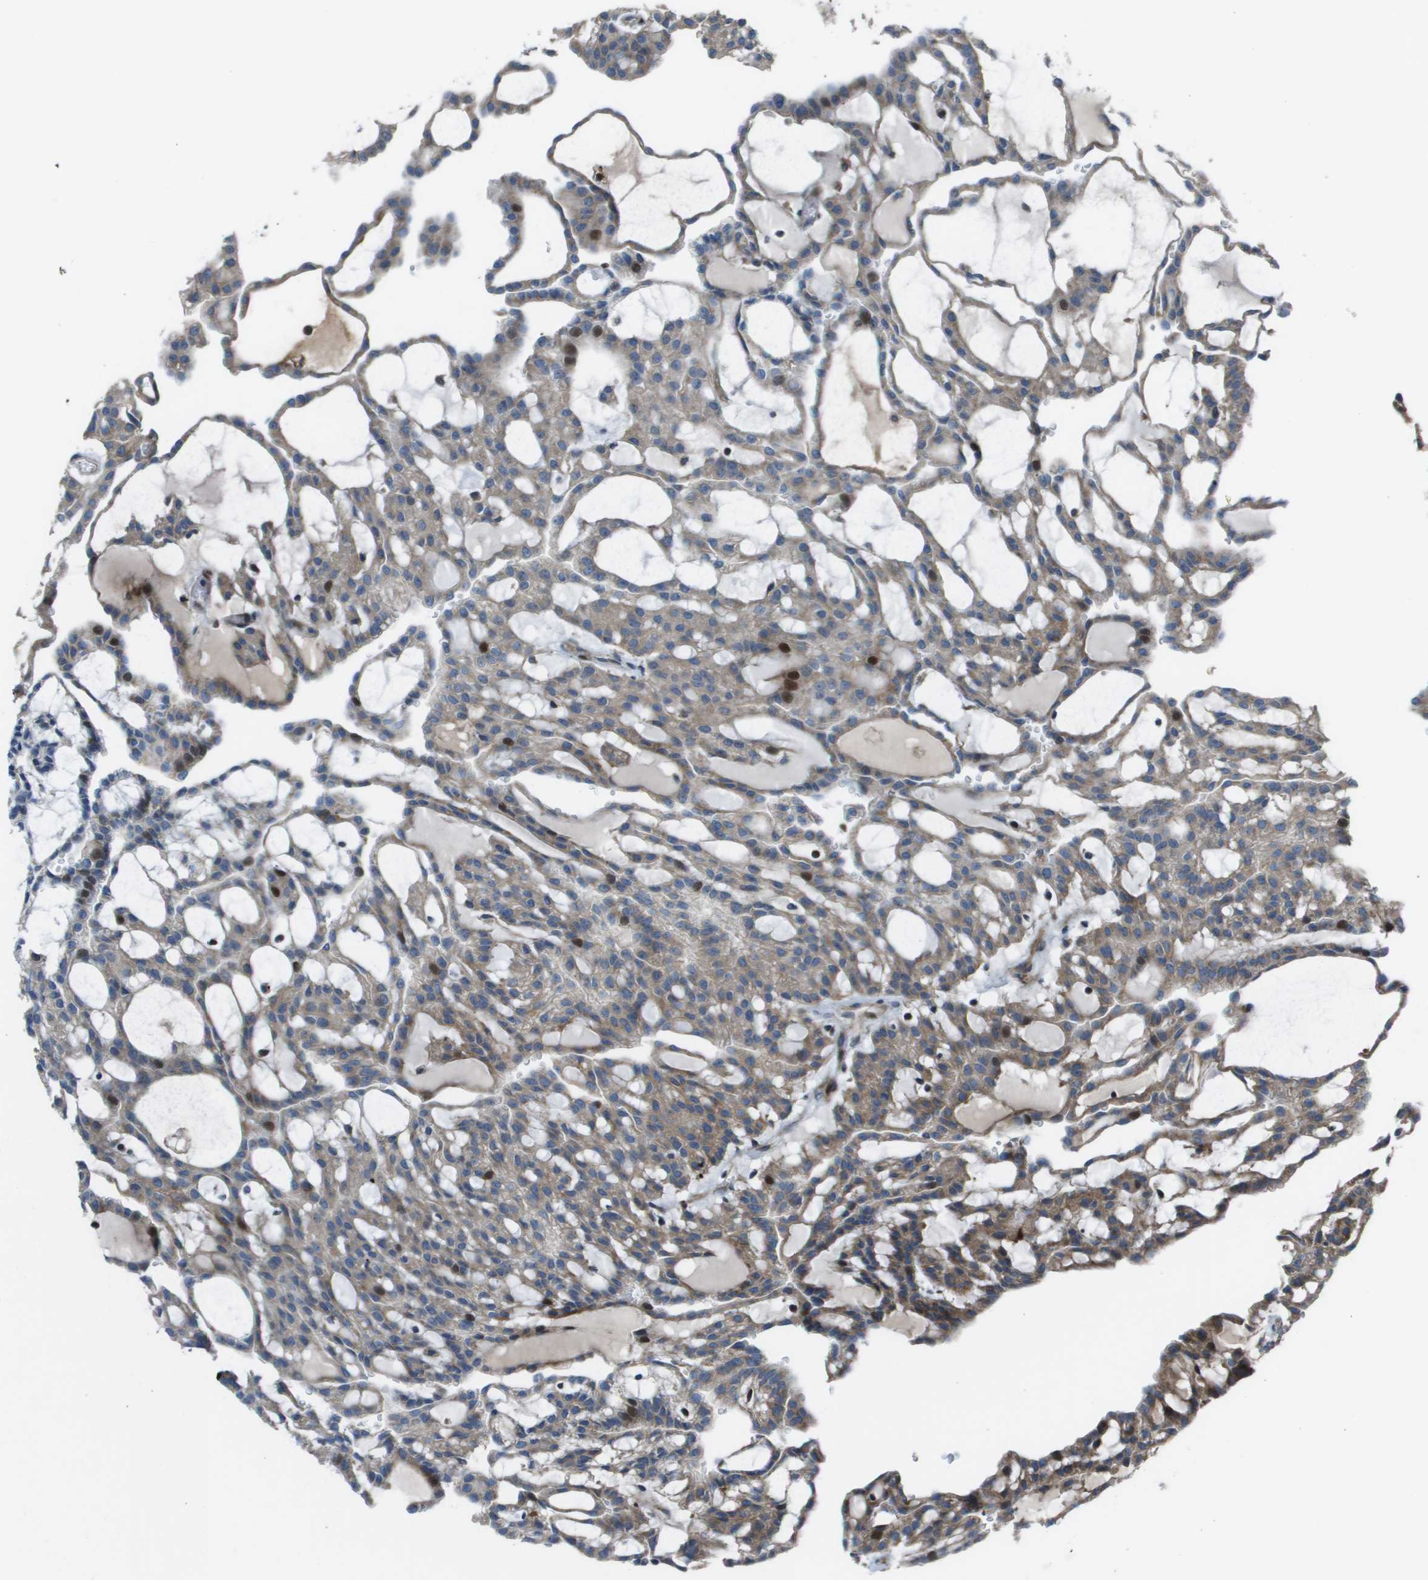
{"staining": {"intensity": "weak", "quantity": ">75%", "location": "cytoplasmic/membranous,nuclear"}, "tissue": "renal cancer", "cell_type": "Tumor cells", "image_type": "cancer", "snomed": [{"axis": "morphology", "description": "Adenocarcinoma, NOS"}, {"axis": "topography", "description": "Kidney"}], "caption": "Renal cancer (adenocarcinoma) stained with DAB (3,3'-diaminobenzidine) immunohistochemistry shows low levels of weak cytoplasmic/membranous and nuclear expression in about >75% of tumor cells.", "gene": "MGAT3", "patient": {"sex": "male", "age": 63}}